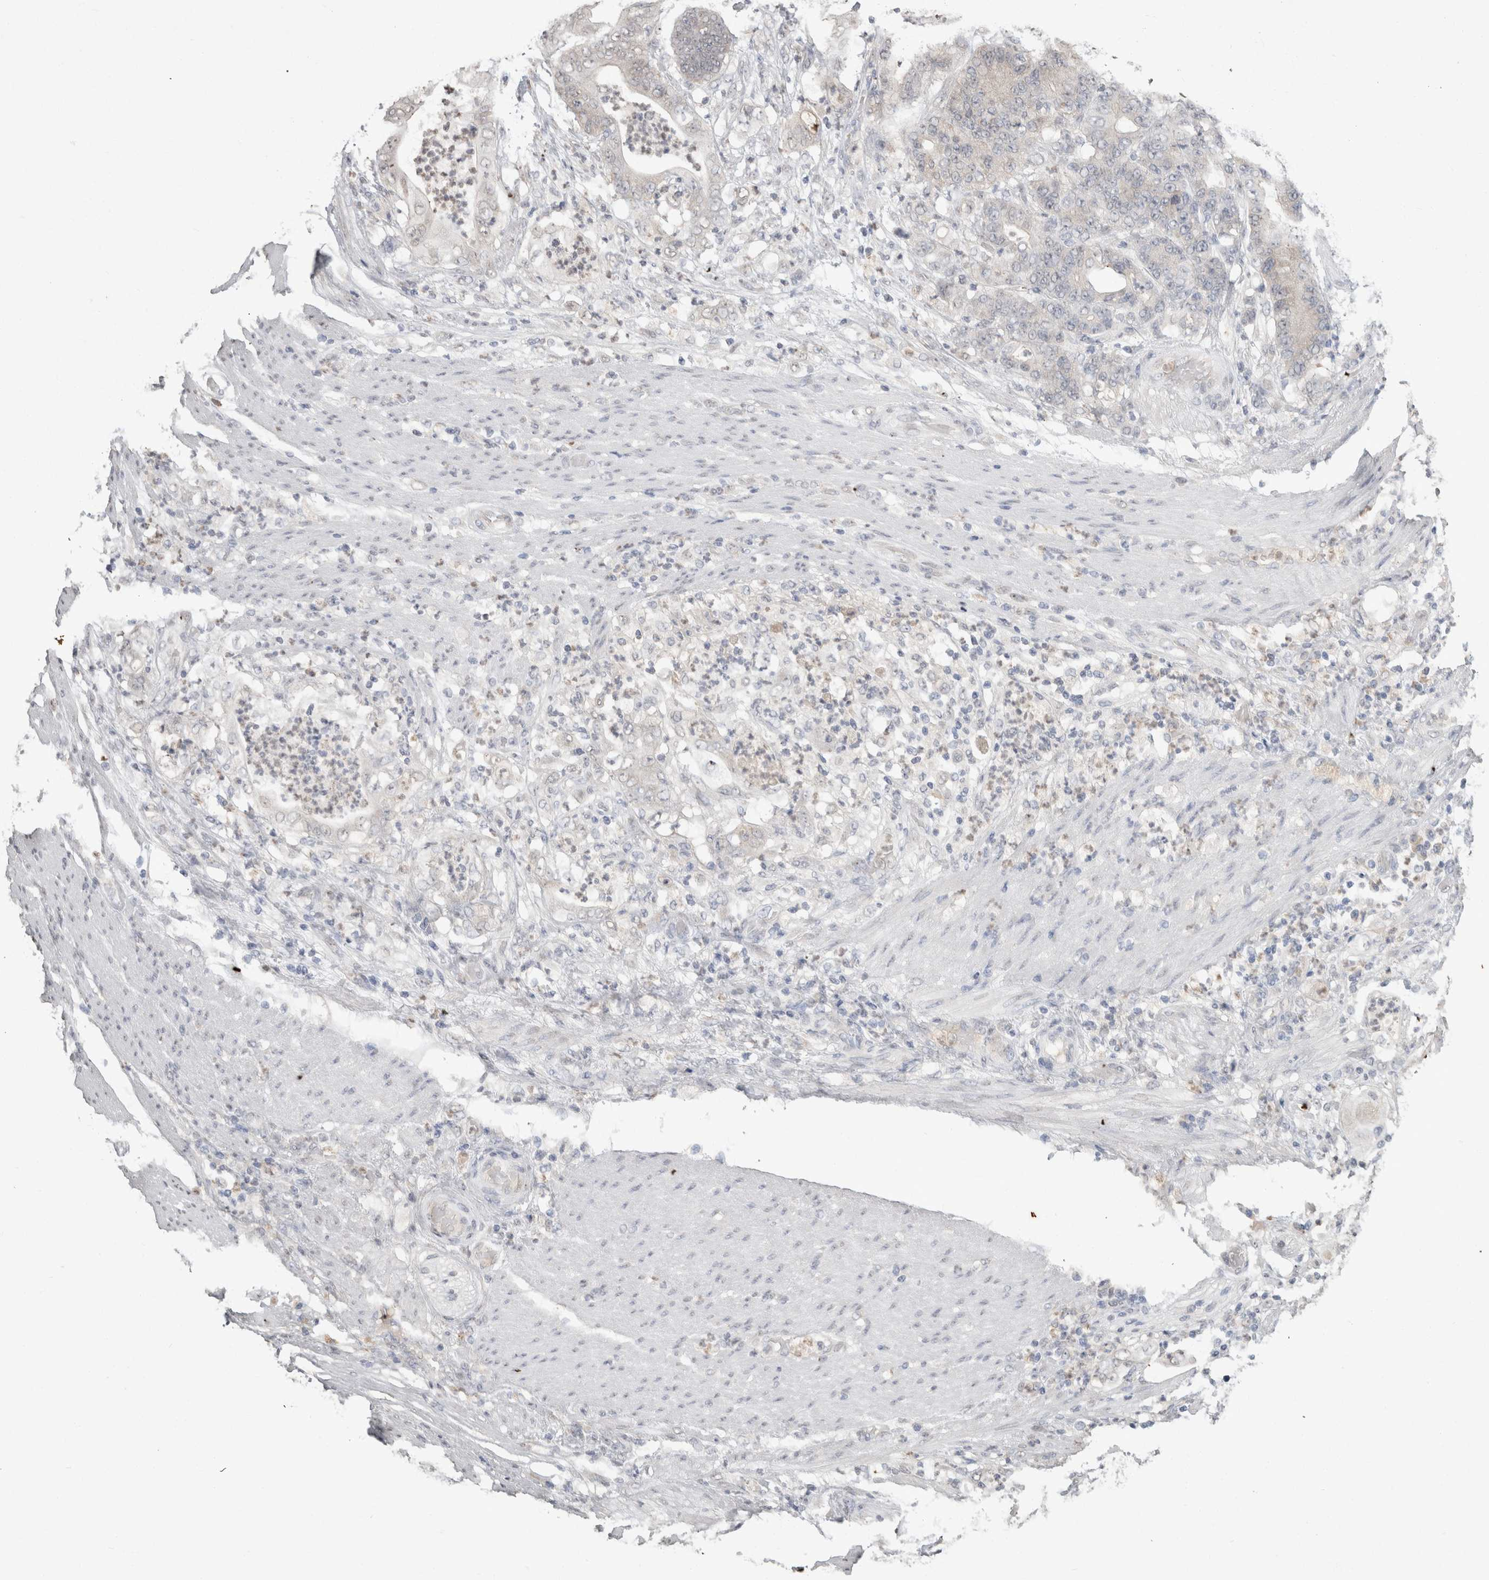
{"staining": {"intensity": "negative", "quantity": "none", "location": "none"}, "tissue": "stomach cancer", "cell_type": "Tumor cells", "image_type": "cancer", "snomed": [{"axis": "morphology", "description": "Adenocarcinoma, NOS"}, {"axis": "topography", "description": "Stomach"}], "caption": "IHC of stomach cancer shows no expression in tumor cells.", "gene": "NAALADL2", "patient": {"sex": "female", "age": 73}}